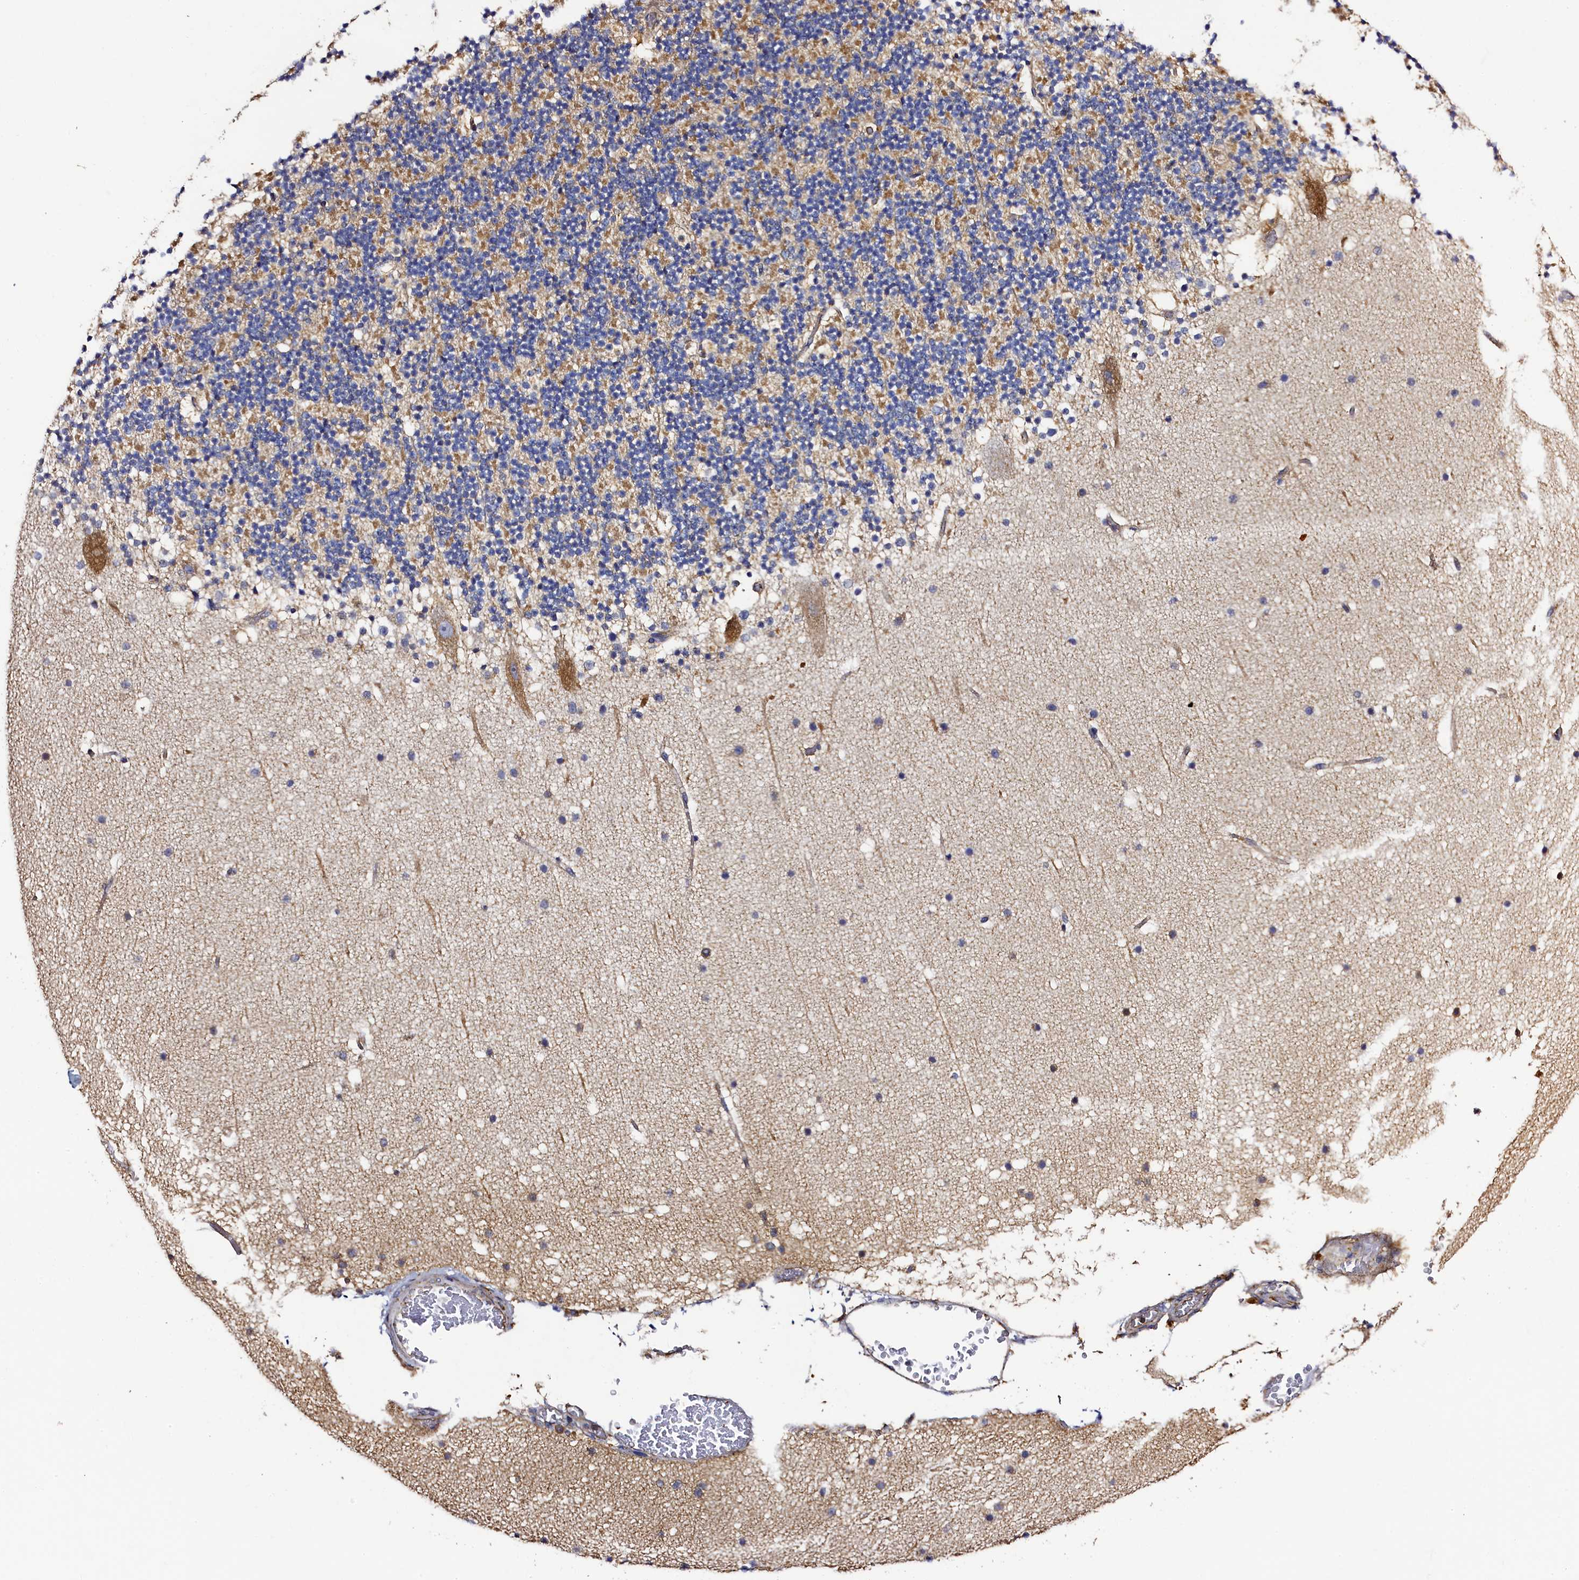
{"staining": {"intensity": "moderate", "quantity": "<25%", "location": "cytoplasmic/membranous"}, "tissue": "cerebellum", "cell_type": "Cells in granular layer", "image_type": "normal", "snomed": [{"axis": "morphology", "description": "Normal tissue, NOS"}, {"axis": "topography", "description": "Cerebellum"}], "caption": "Protein staining demonstrates moderate cytoplasmic/membranous staining in approximately <25% of cells in granular layer in unremarkable cerebellum.", "gene": "TK2", "patient": {"sex": "male", "age": 57}}